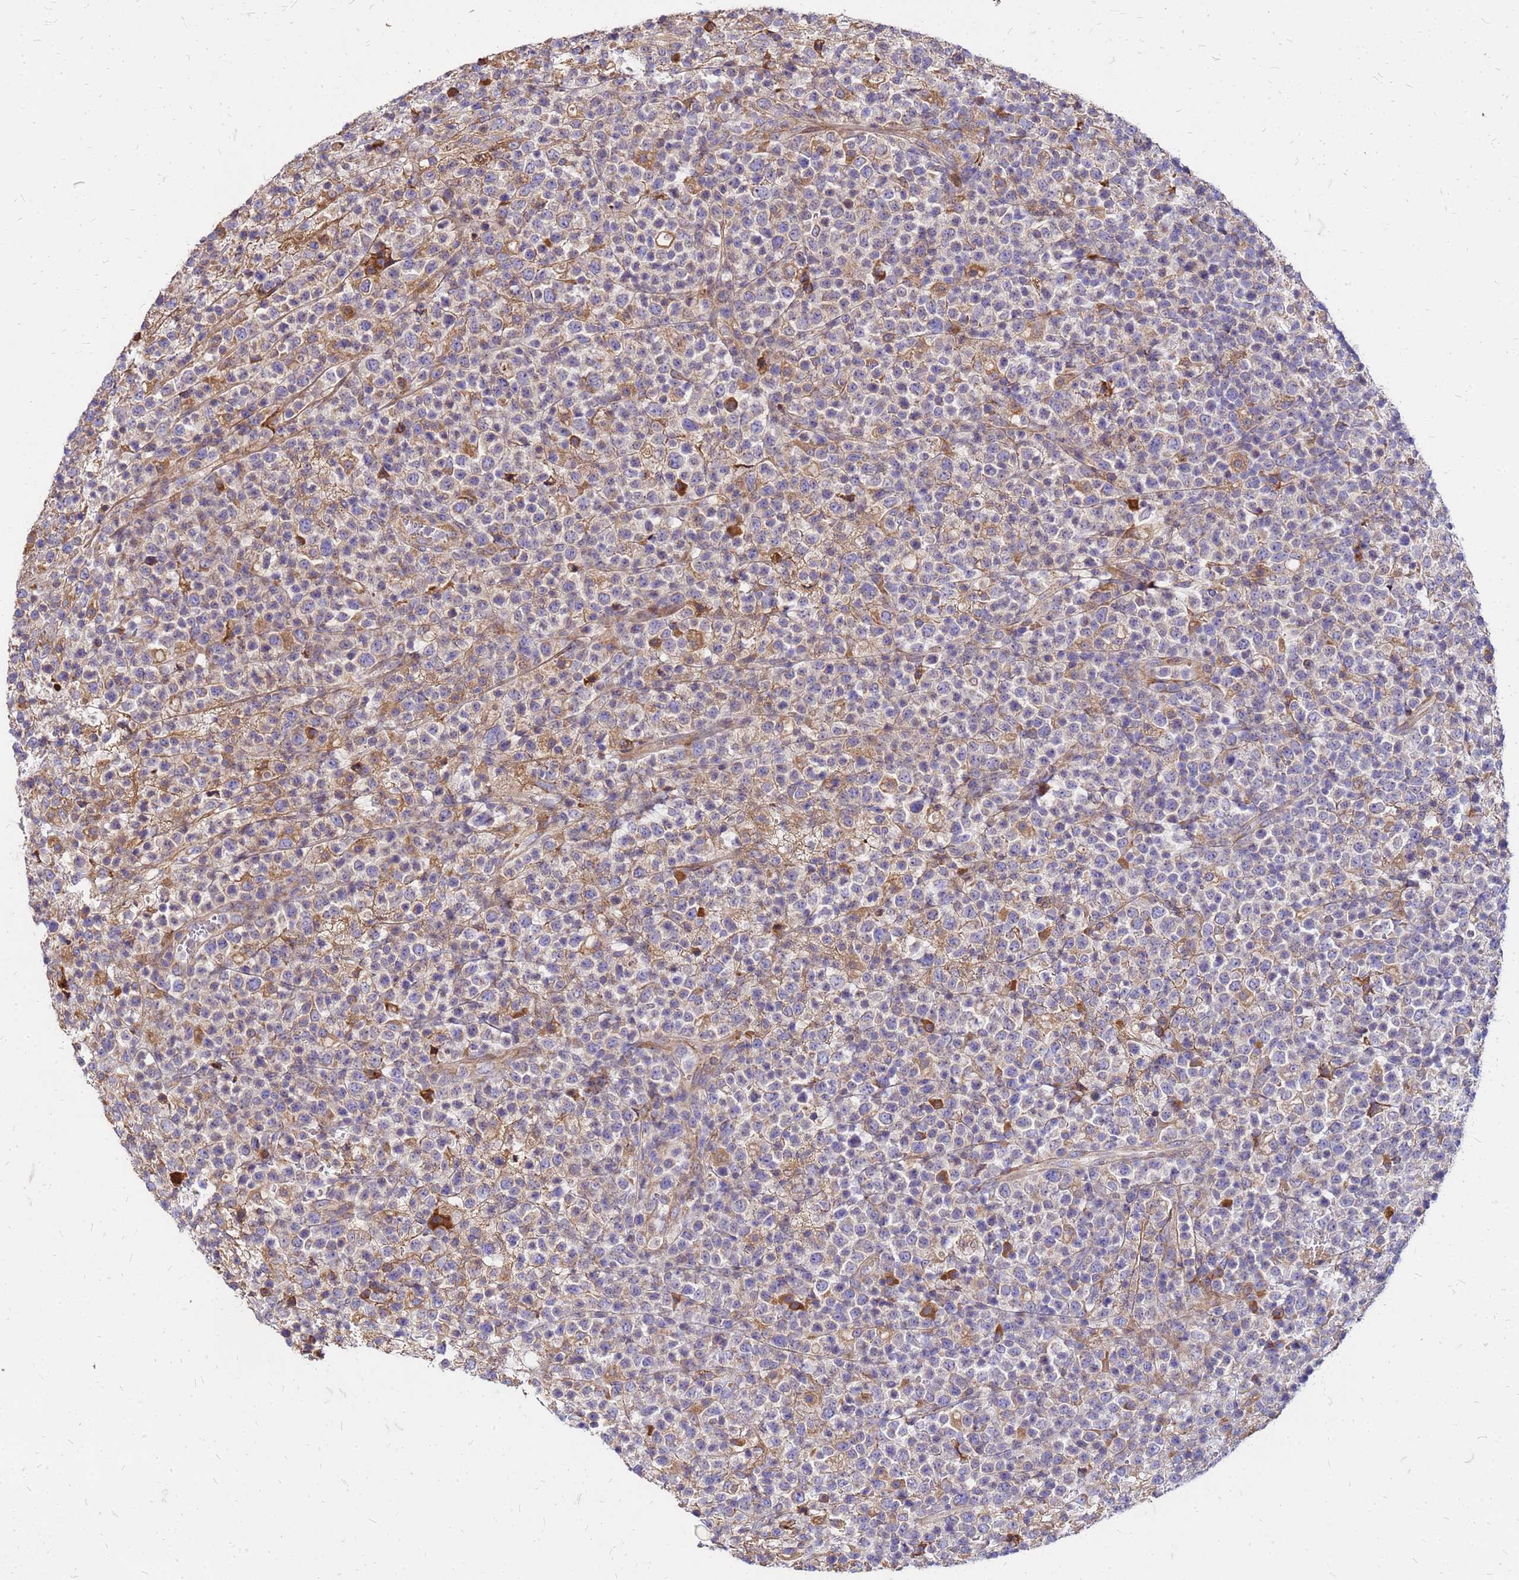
{"staining": {"intensity": "weak", "quantity": "25%-75%", "location": "cytoplasmic/membranous"}, "tissue": "lymphoma", "cell_type": "Tumor cells", "image_type": "cancer", "snomed": [{"axis": "morphology", "description": "Malignant lymphoma, non-Hodgkin's type, High grade"}, {"axis": "topography", "description": "Colon"}], "caption": "This histopathology image reveals immunohistochemistry (IHC) staining of human lymphoma, with low weak cytoplasmic/membranous staining in approximately 25%-75% of tumor cells.", "gene": "VMO1", "patient": {"sex": "female", "age": 53}}